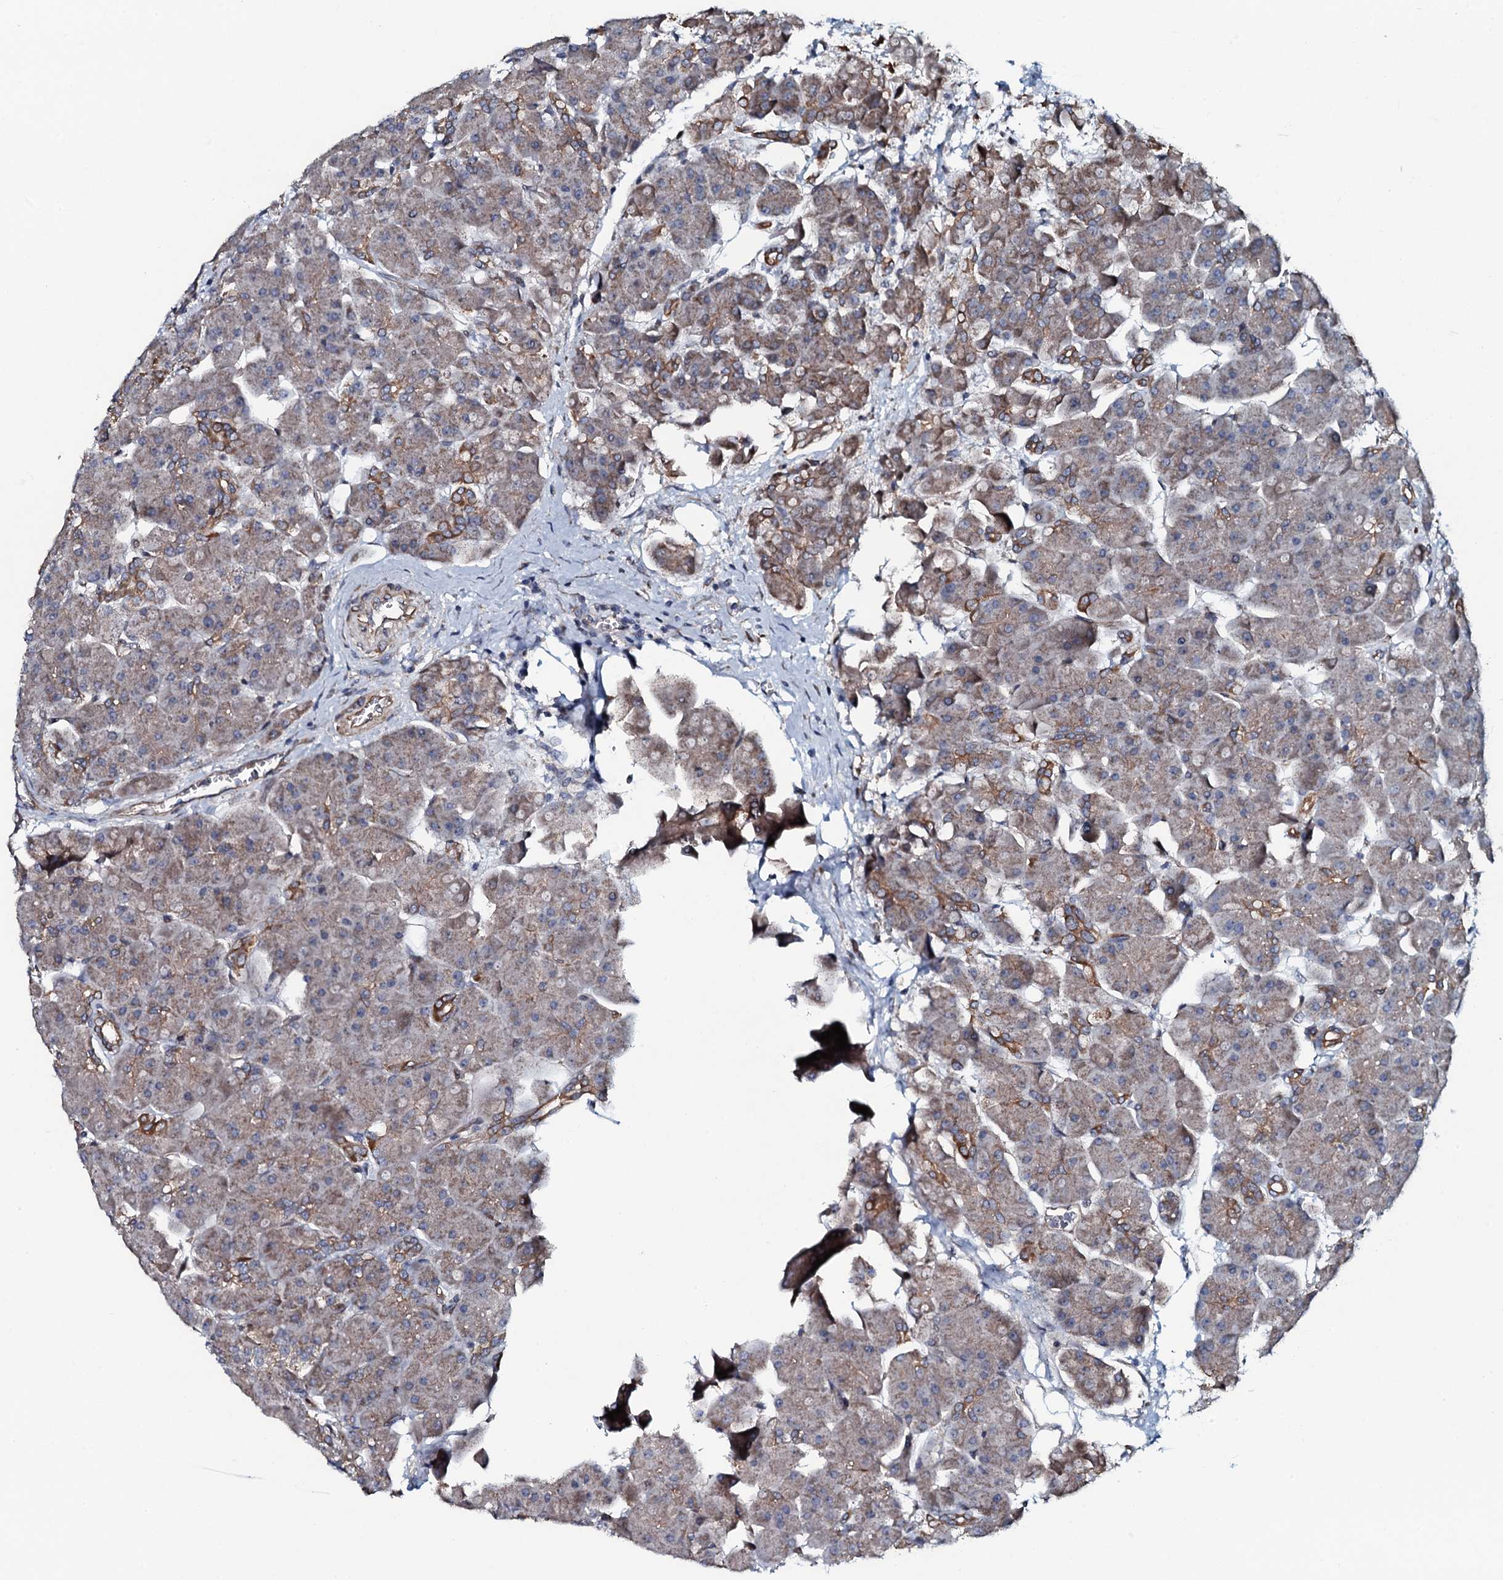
{"staining": {"intensity": "moderate", "quantity": "25%-75%", "location": "cytoplasmic/membranous"}, "tissue": "pancreas", "cell_type": "Exocrine glandular cells", "image_type": "normal", "snomed": [{"axis": "morphology", "description": "Normal tissue, NOS"}, {"axis": "topography", "description": "Pancreas"}], "caption": "Pancreas was stained to show a protein in brown. There is medium levels of moderate cytoplasmic/membranous staining in about 25%-75% of exocrine glandular cells. The staining was performed using DAB to visualize the protein expression in brown, while the nuclei were stained in blue with hematoxylin (Magnification: 20x).", "gene": "KCTD4", "patient": {"sex": "male", "age": 66}}